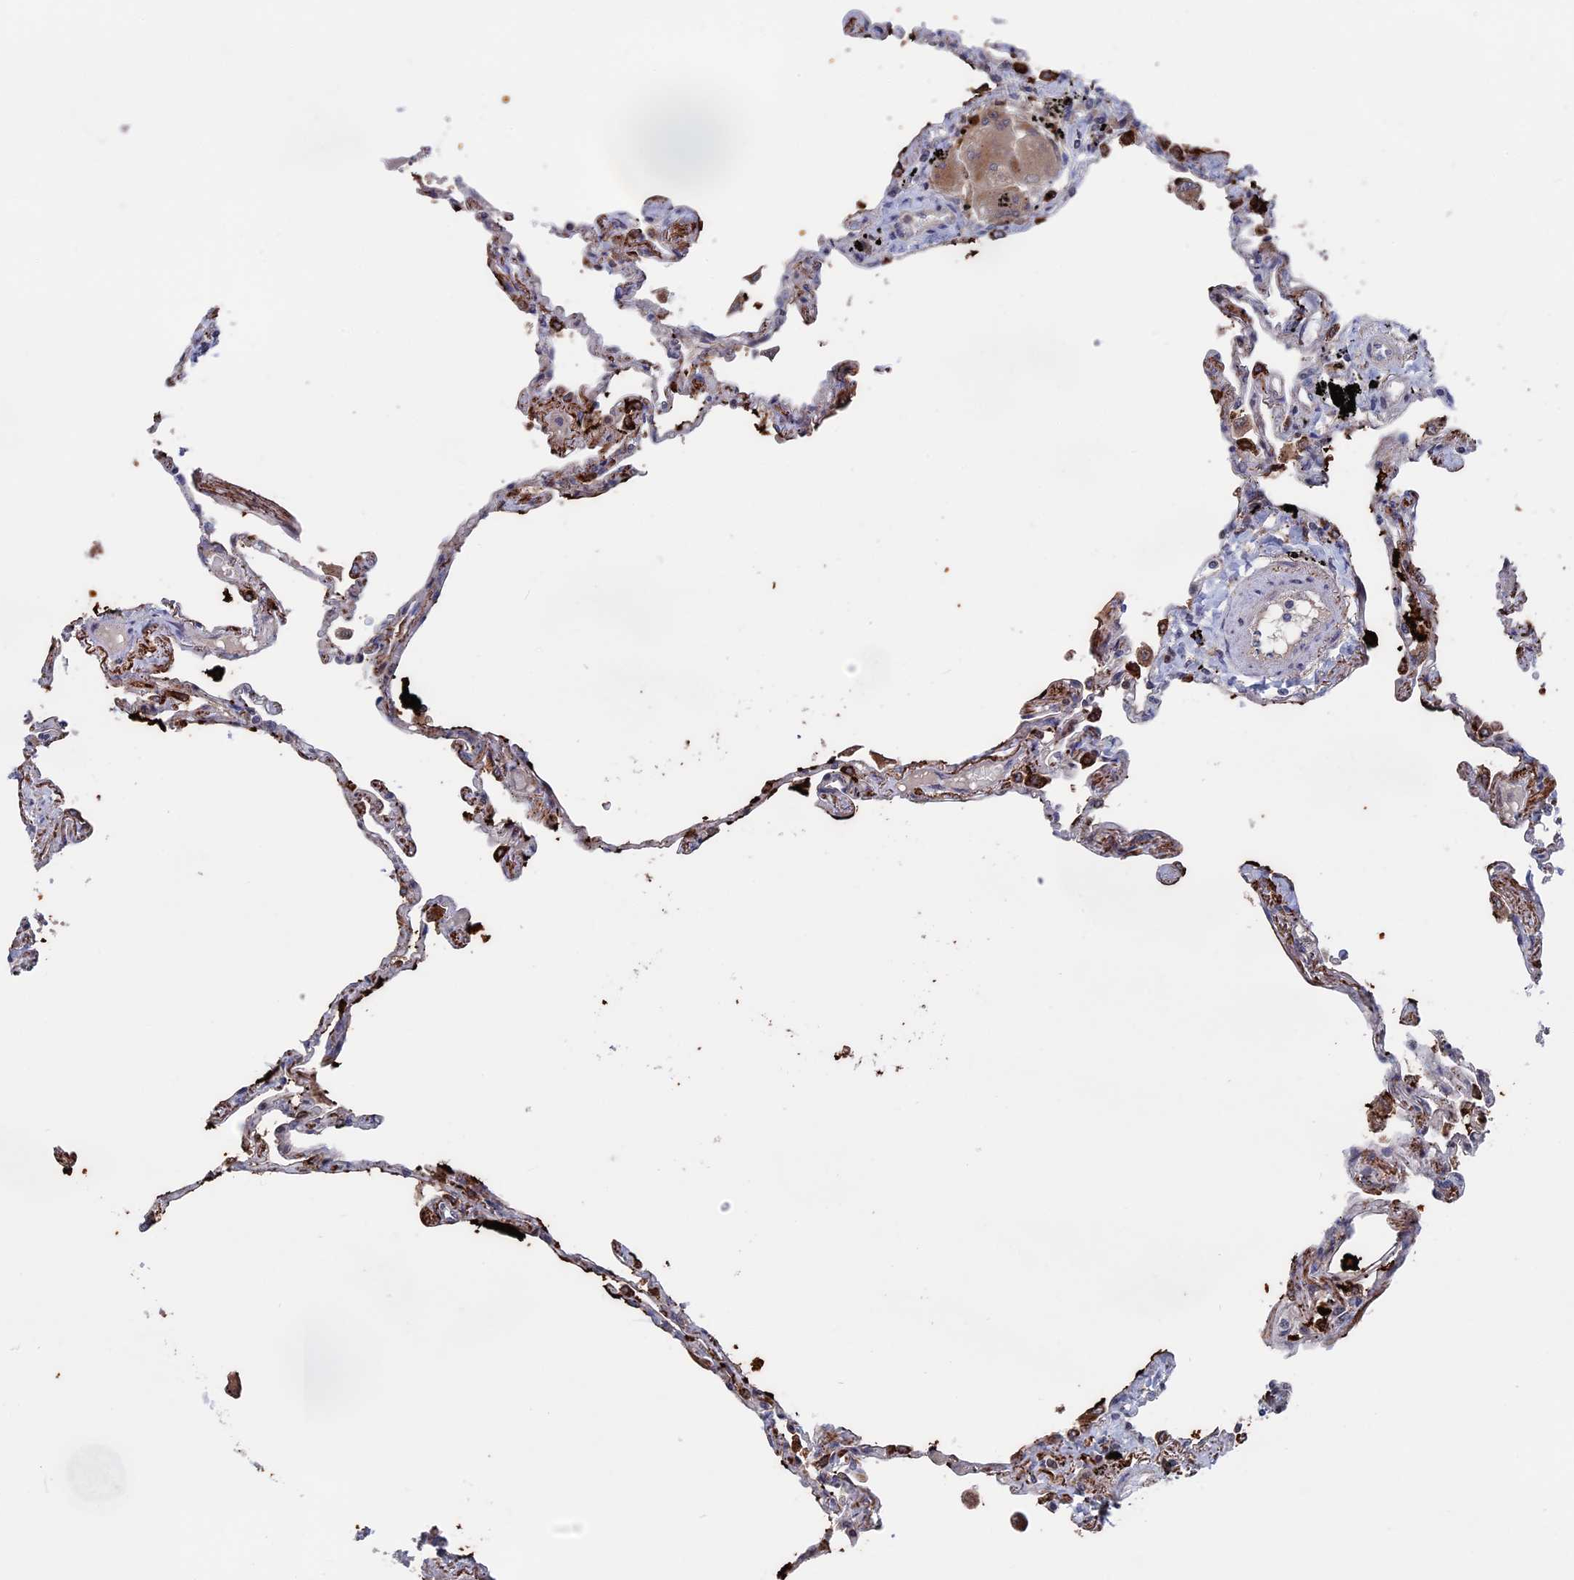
{"staining": {"intensity": "strong", "quantity": "25%-75%", "location": "cytoplasmic/membranous"}, "tissue": "lung", "cell_type": "Alveolar cells", "image_type": "normal", "snomed": [{"axis": "morphology", "description": "Normal tissue, NOS"}, {"axis": "topography", "description": "Lung"}], "caption": "IHC micrograph of benign lung: human lung stained using immunohistochemistry (IHC) displays high levels of strong protein expression localized specifically in the cytoplasmic/membranous of alveolar cells, appearing as a cytoplasmic/membranous brown color.", "gene": "PLA2G15", "patient": {"sex": "female", "age": 67}}